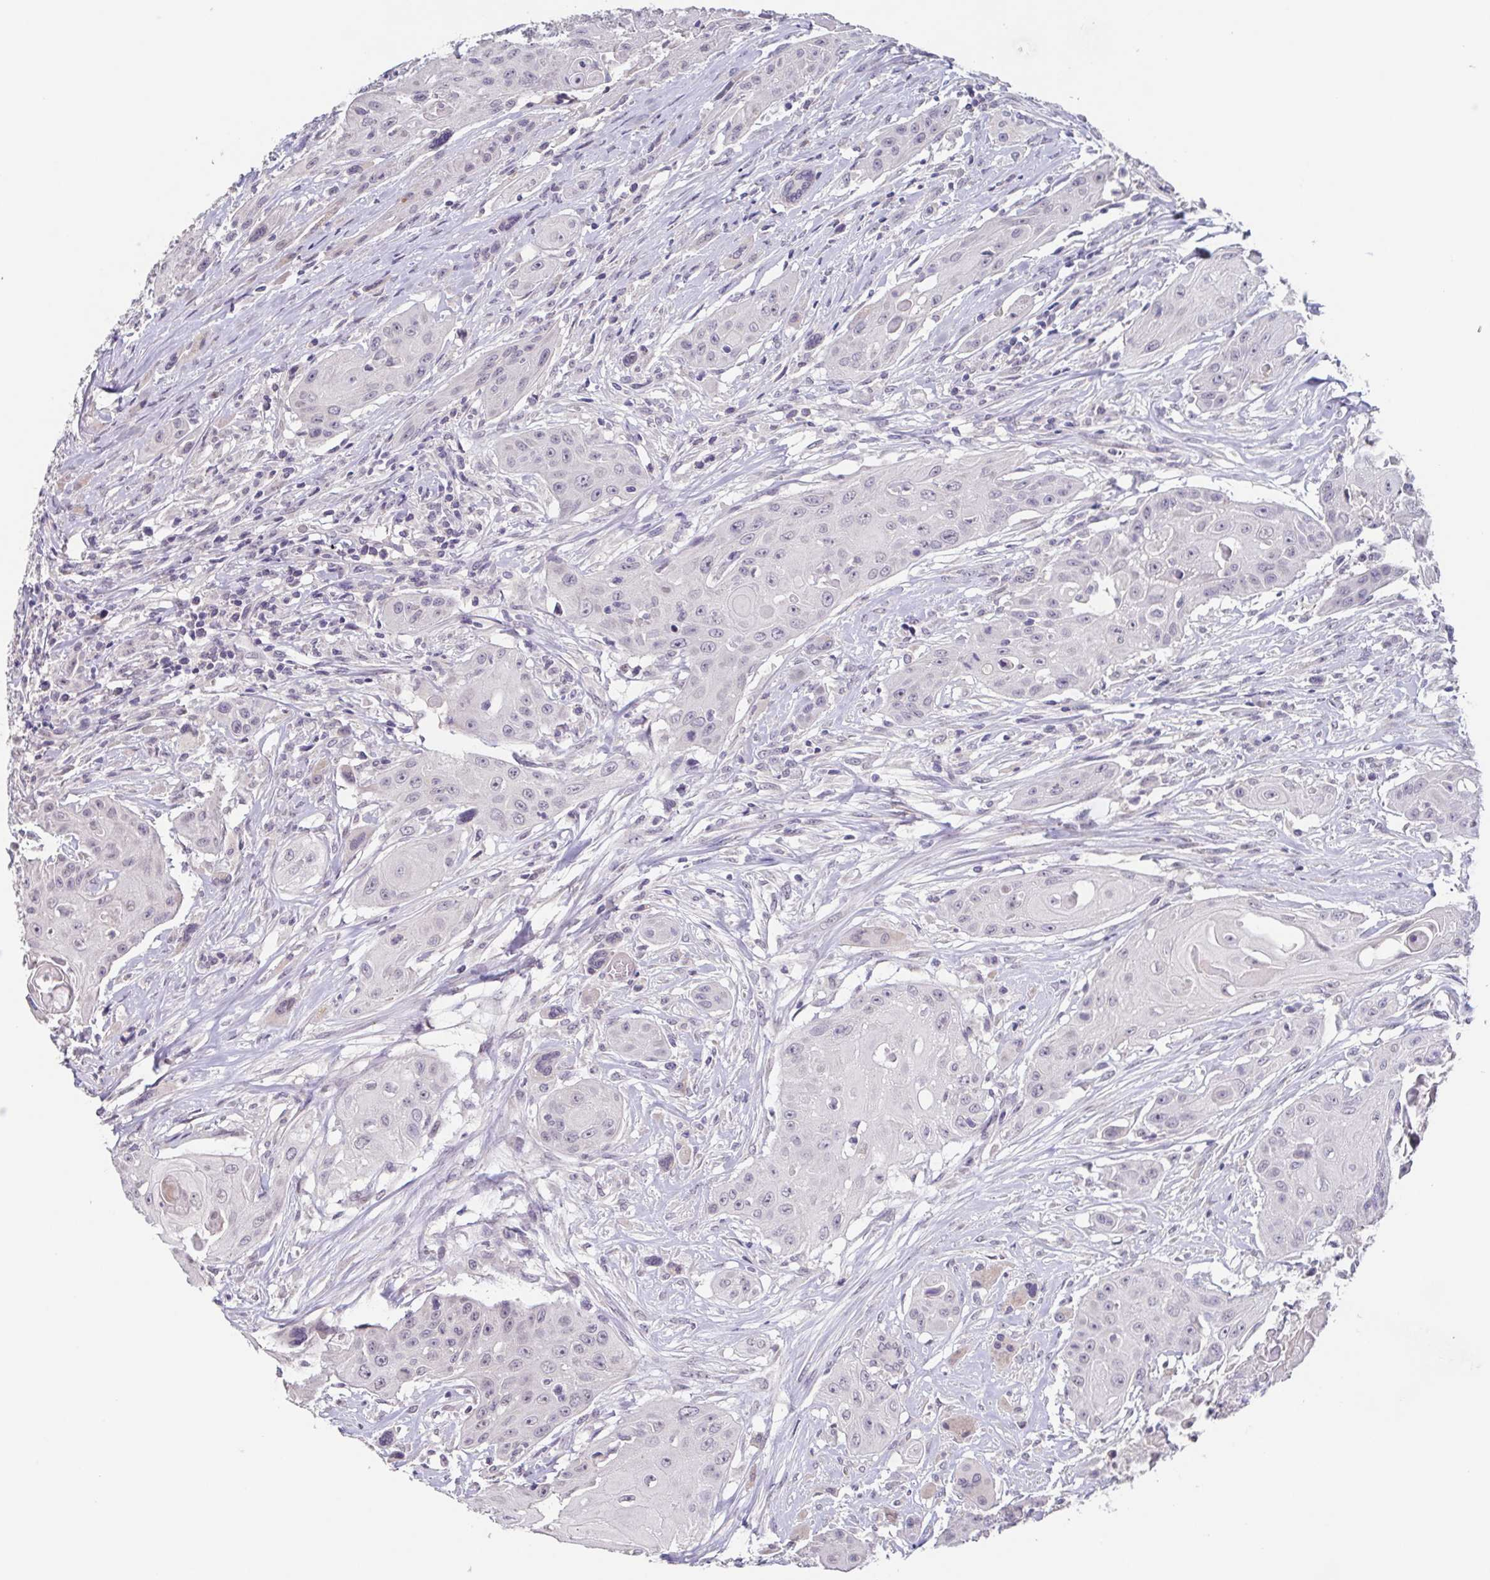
{"staining": {"intensity": "negative", "quantity": "none", "location": "none"}, "tissue": "head and neck cancer", "cell_type": "Tumor cells", "image_type": "cancer", "snomed": [{"axis": "morphology", "description": "Squamous cell carcinoma, NOS"}, {"axis": "topography", "description": "Oral tissue"}, {"axis": "topography", "description": "Head-Neck"}, {"axis": "topography", "description": "Neck, NOS"}], "caption": "Head and neck cancer stained for a protein using immunohistochemistry shows no staining tumor cells.", "gene": "GHRL", "patient": {"sex": "female", "age": 55}}